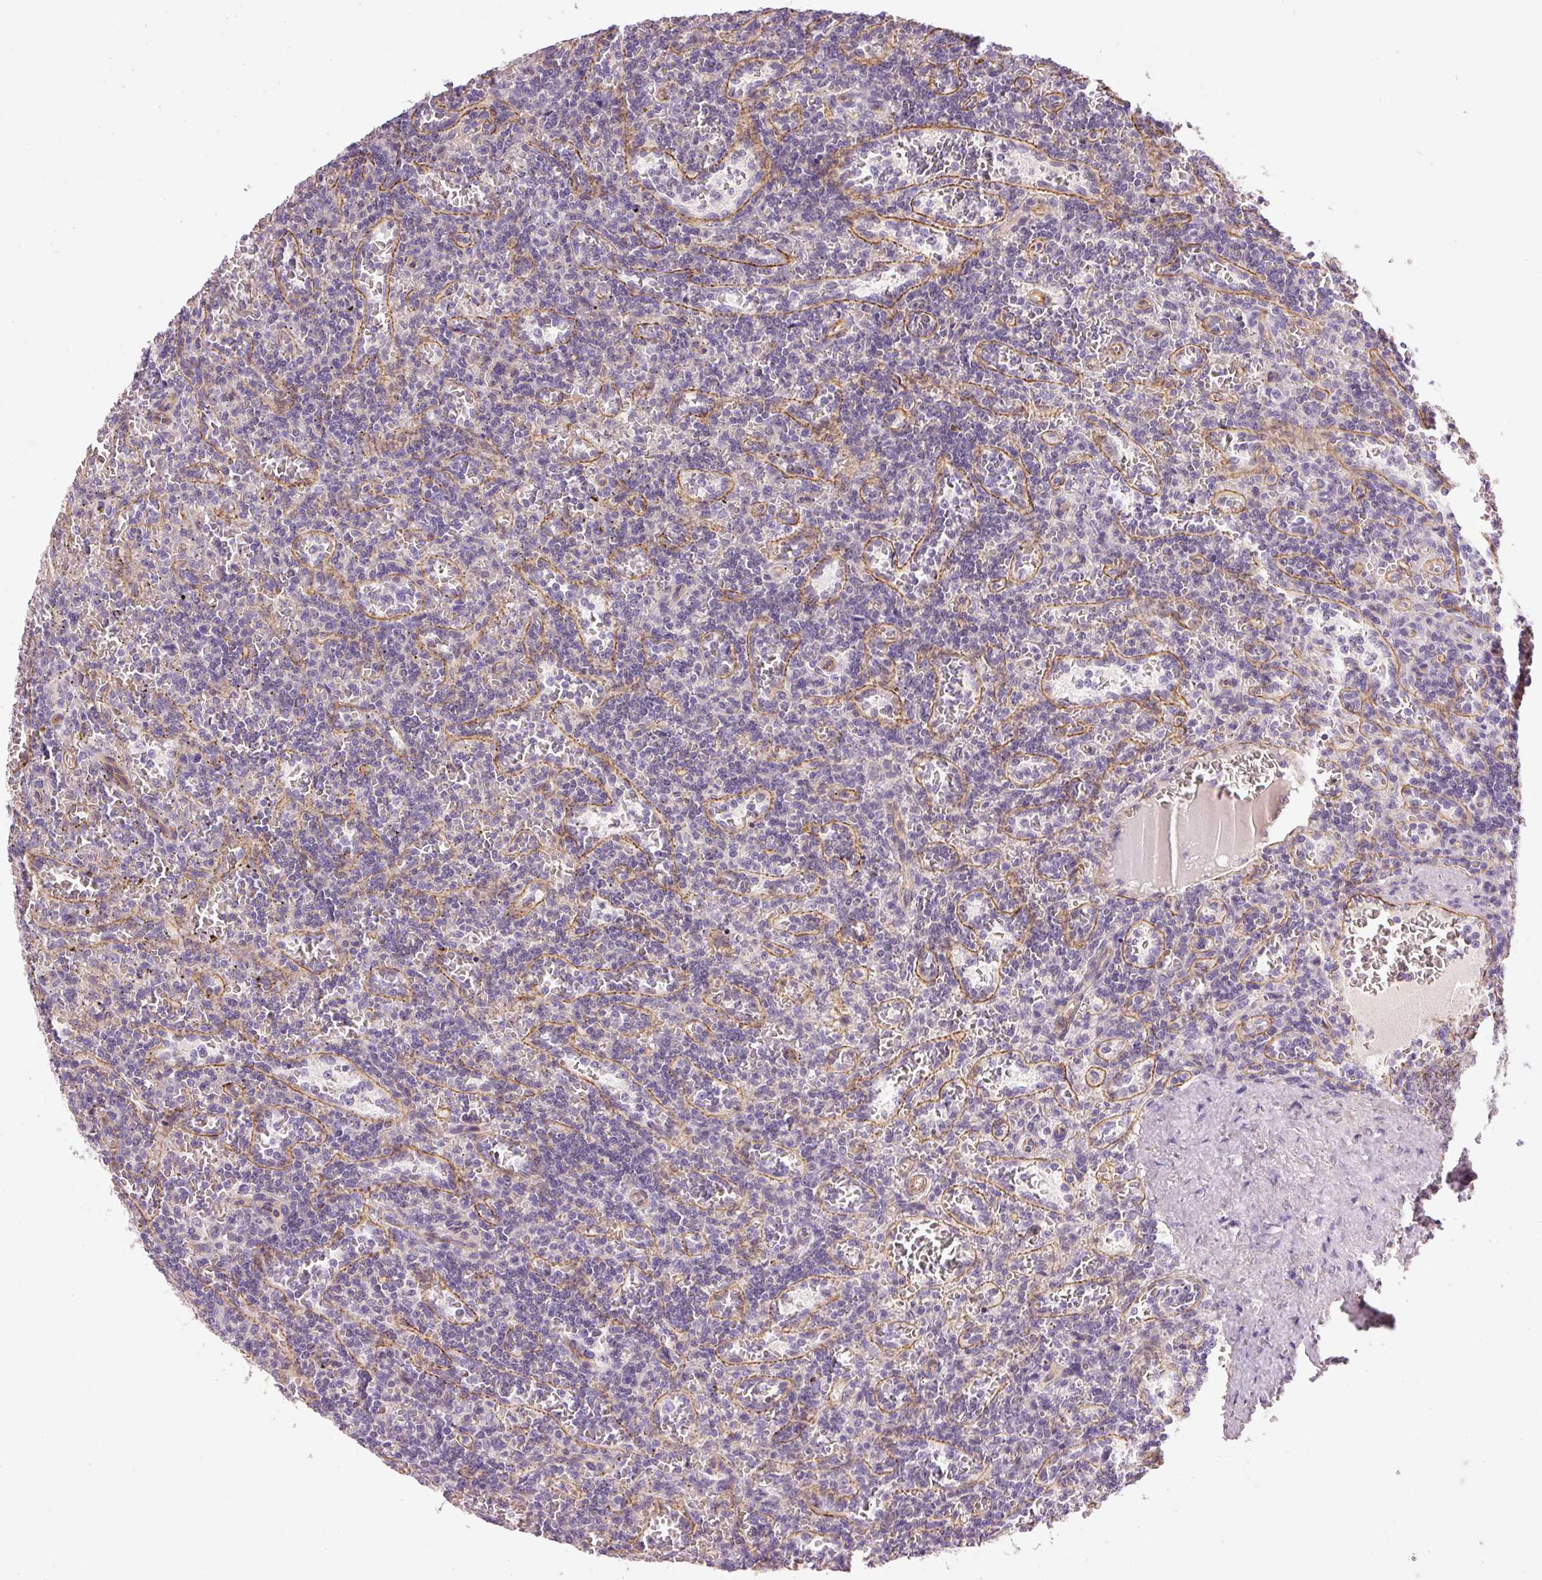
{"staining": {"intensity": "negative", "quantity": "none", "location": "none"}, "tissue": "lymphoma", "cell_type": "Tumor cells", "image_type": "cancer", "snomed": [{"axis": "morphology", "description": "Malignant lymphoma, non-Hodgkin's type, Low grade"}, {"axis": "topography", "description": "Spleen"}], "caption": "Lymphoma was stained to show a protein in brown. There is no significant staining in tumor cells. (DAB (3,3'-diaminobenzidine) immunohistochemistry (IHC), high magnification).", "gene": "OSR2", "patient": {"sex": "male", "age": 73}}